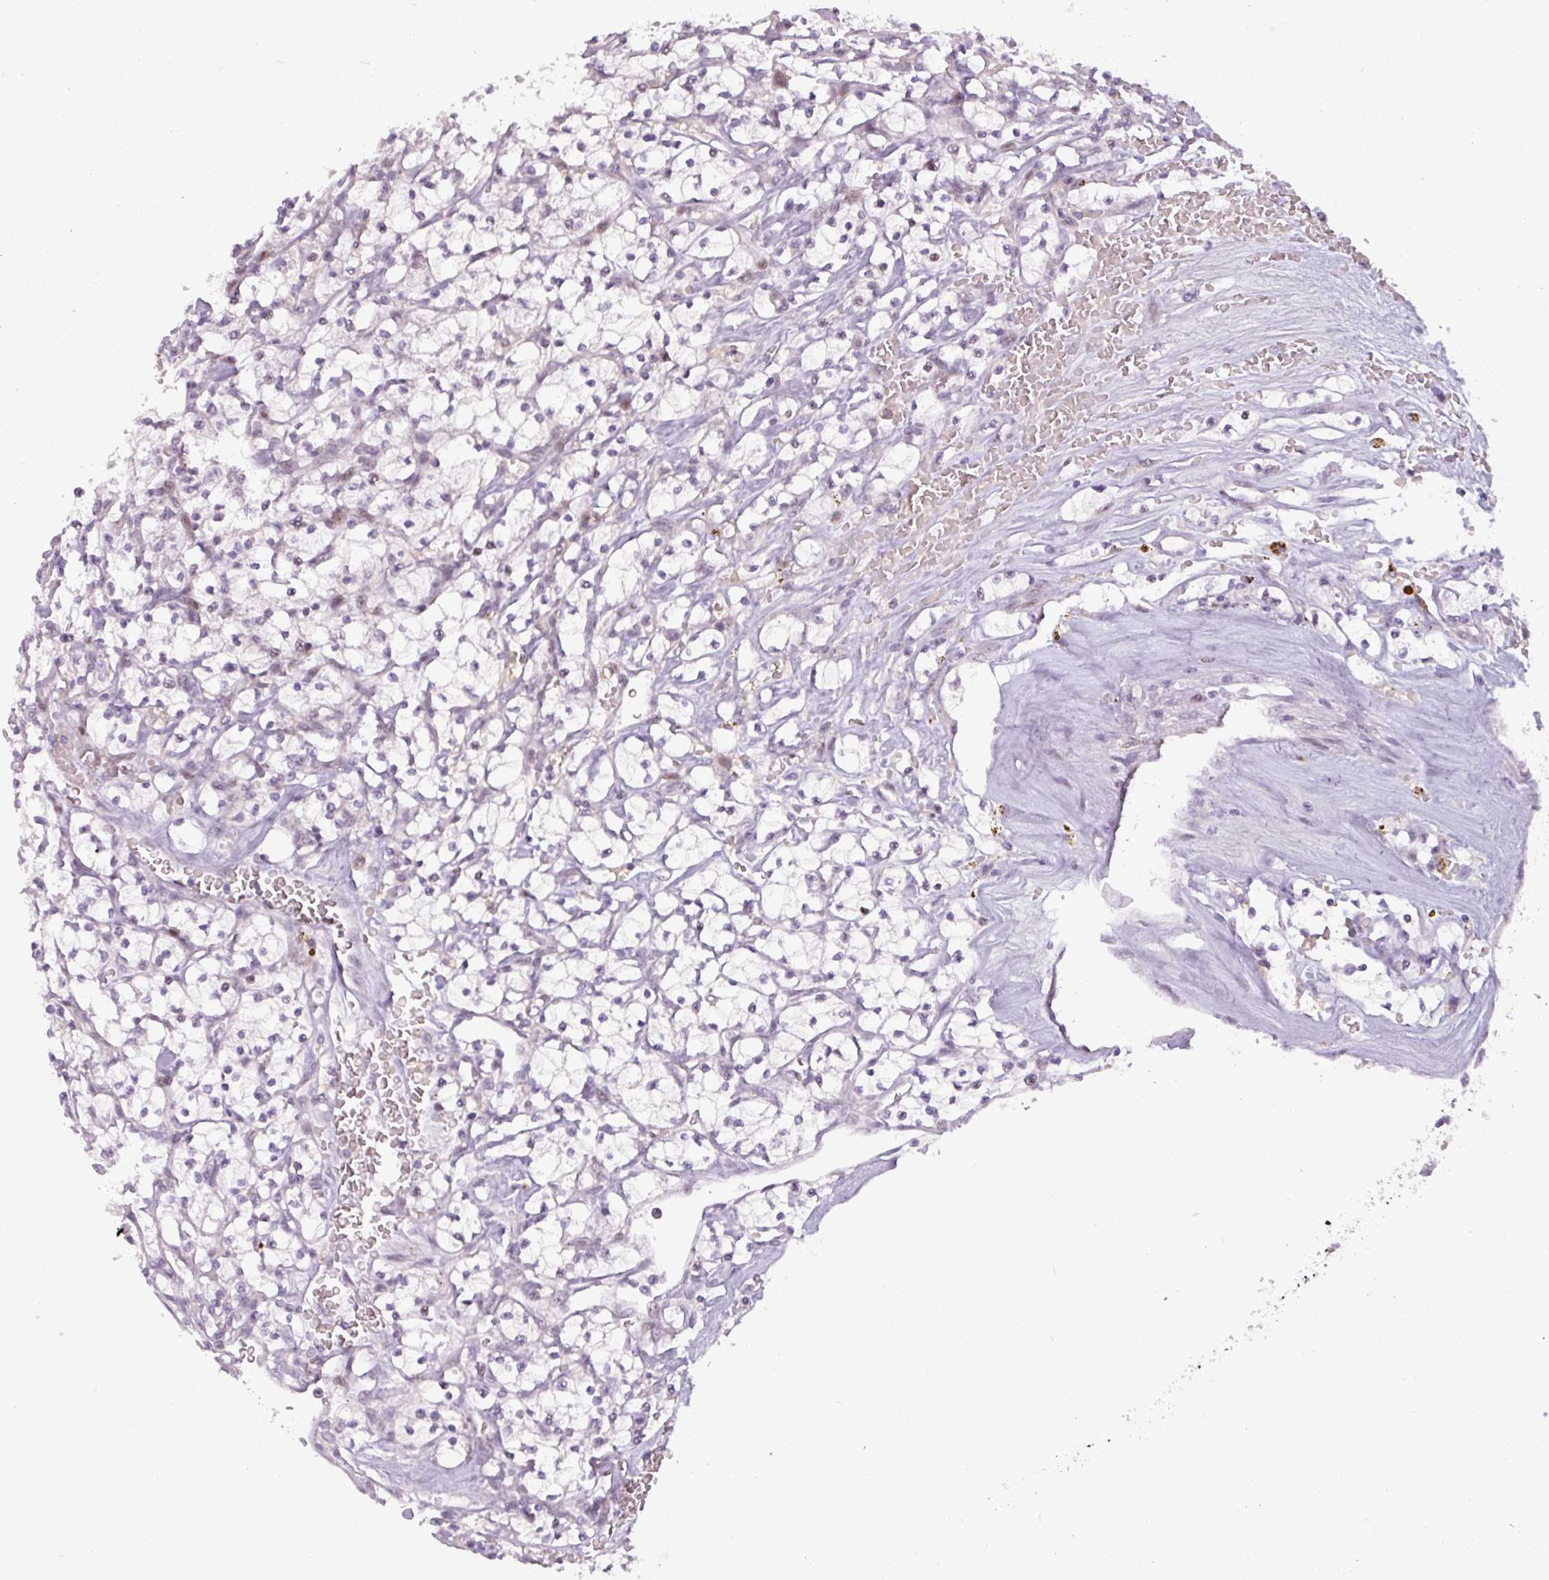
{"staining": {"intensity": "negative", "quantity": "none", "location": "none"}, "tissue": "renal cancer", "cell_type": "Tumor cells", "image_type": "cancer", "snomed": [{"axis": "morphology", "description": "Adenocarcinoma, NOS"}, {"axis": "topography", "description": "Kidney"}], "caption": "Tumor cells are negative for brown protein staining in renal cancer (adenocarcinoma).", "gene": "SLC66A2", "patient": {"sex": "female", "age": 64}}